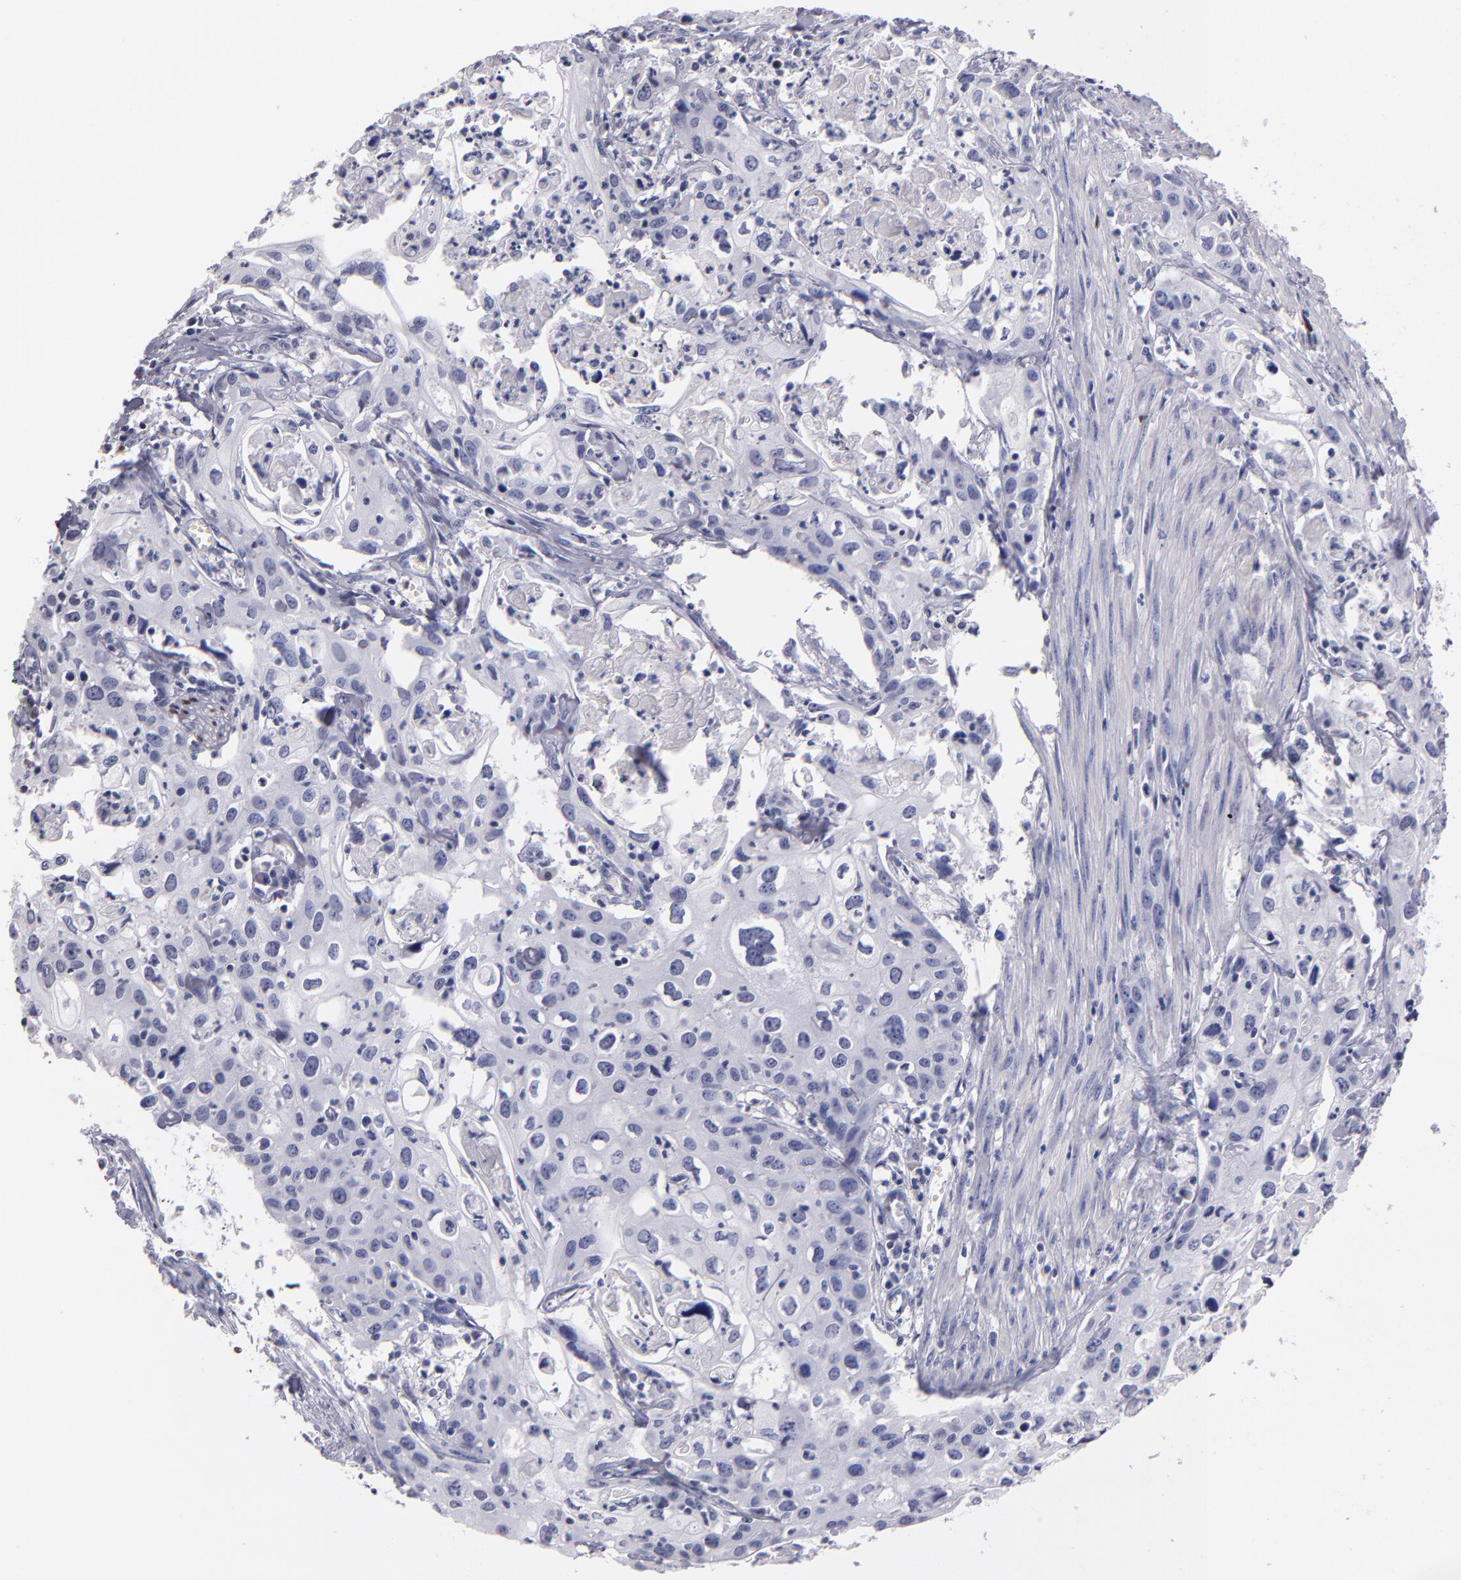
{"staining": {"intensity": "negative", "quantity": "none", "location": "none"}, "tissue": "urothelial cancer", "cell_type": "Tumor cells", "image_type": "cancer", "snomed": [{"axis": "morphology", "description": "Urothelial carcinoma, High grade"}, {"axis": "topography", "description": "Urinary bladder"}], "caption": "Tumor cells show no significant protein positivity in urothelial cancer.", "gene": "SOX10", "patient": {"sex": "male", "age": 54}}